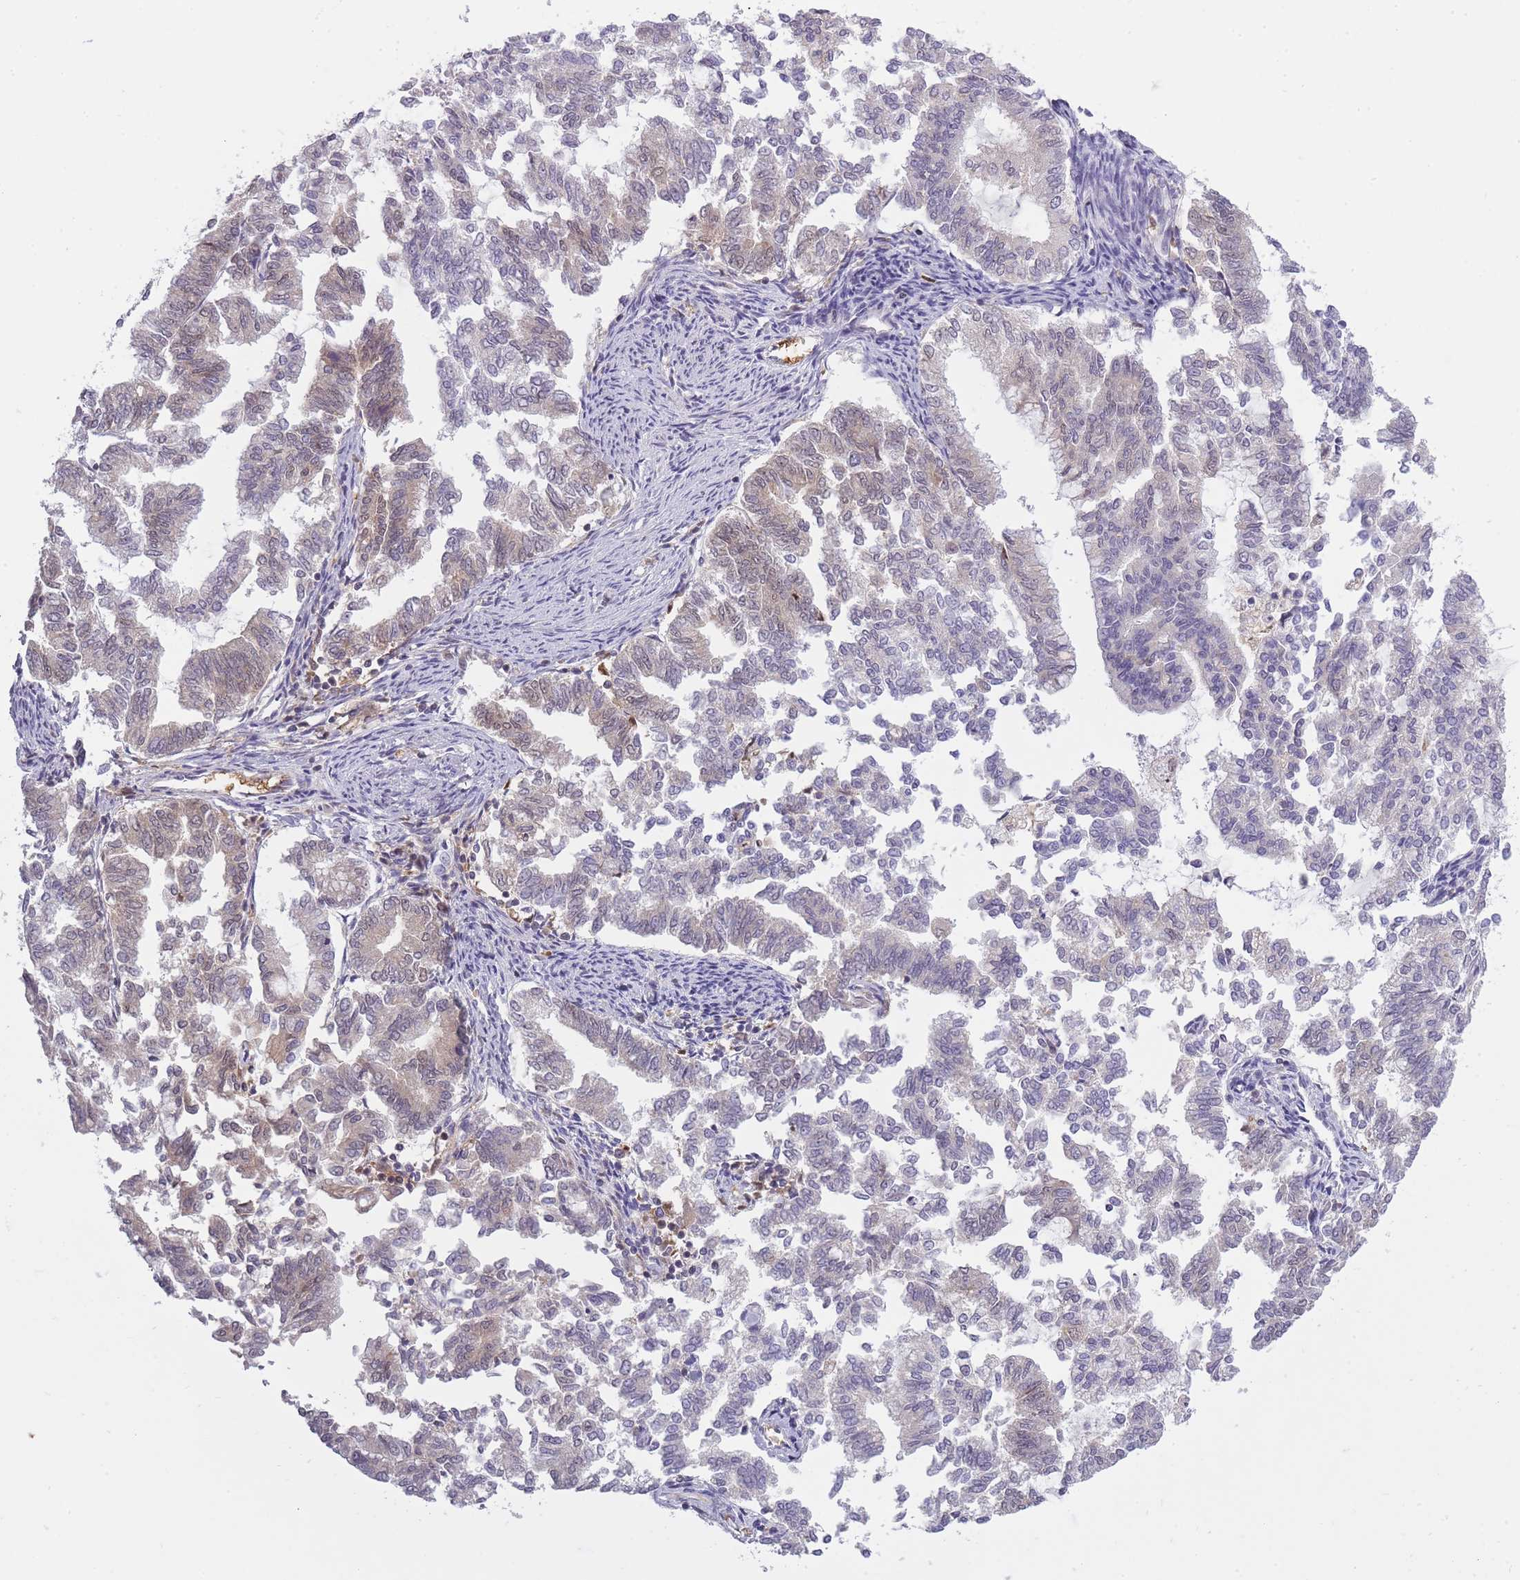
{"staining": {"intensity": "moderate", "quantity": "<25%", "location": "cytoplasmic/membranous,nuclear"}, "tissue": "endometrial cancer", "cell_type": "Tumor cells", "image_type": "cancer", "snomed": [{"axis": "morphology", "description": "Adenocarcinoma, NOS"}, {"axis": "topography", "description": "Endometrium"}], "caption": "Human endometrial cancer (adenocarcinoma) stained for a protein (brown) exhibits moderate cytoplasmic/membranous and nuclear positive staining in about <25% of tumor cells.", "gene": "CXorf38", "patient": {"sex": "female", "age": 79}}